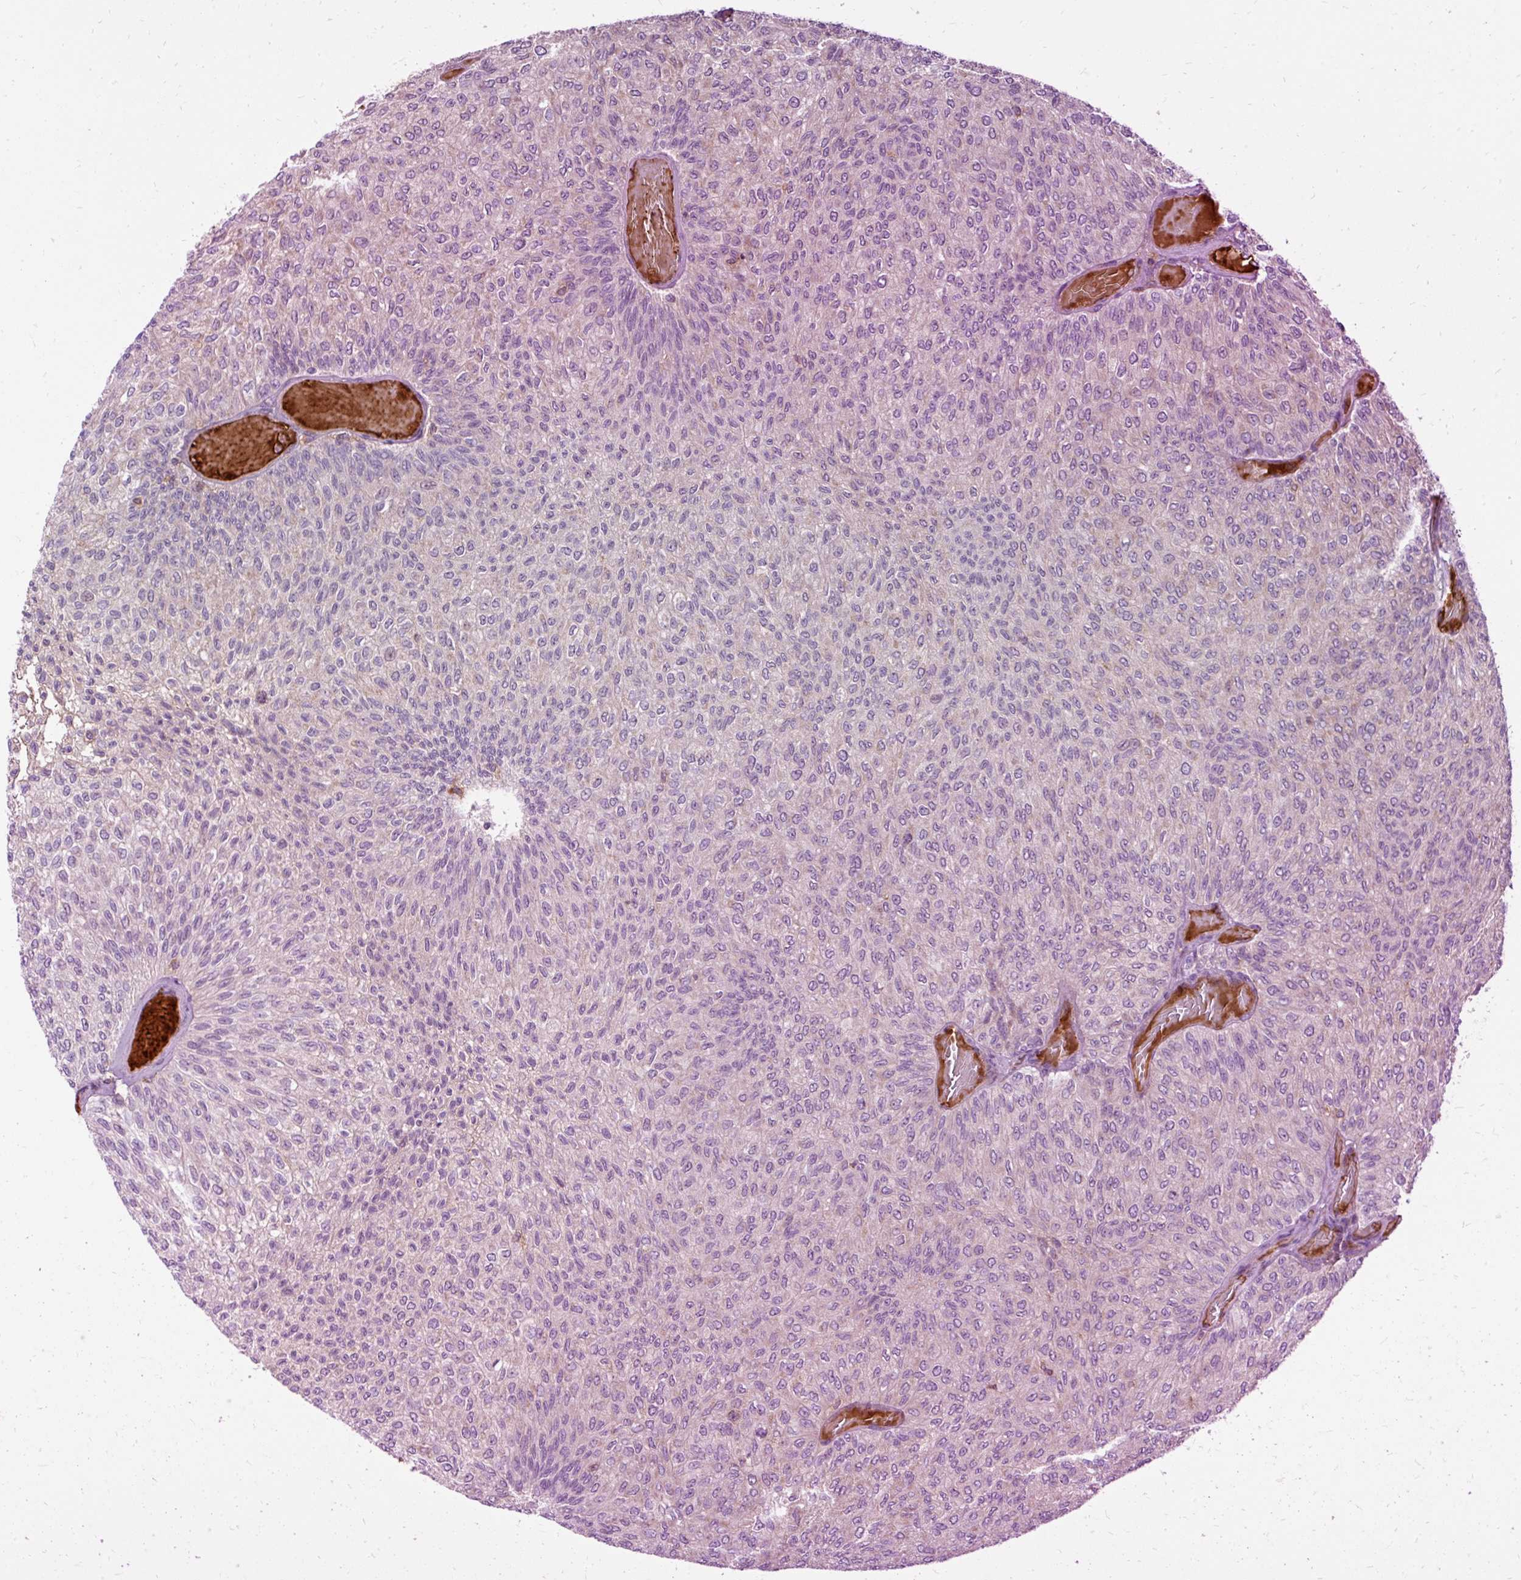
{"staining": {"intensity": "negative", "quantity": "none", "location": "none"}, "tissue": "urothelial cancer", "cell_type": "Tumor cells", "image_type": "cancer", "snomed": [{"axis": "morphology", "description": "Urothelial carcinoma, Low grade"}, {"axis": "topography", "description": "Urinary bladder"}], "caption": "Tumor cells are negative for brown protein staining in urothelial cancer.", "gene": "CEBPZ", "patient": {"sex": "male", "age": 78}}